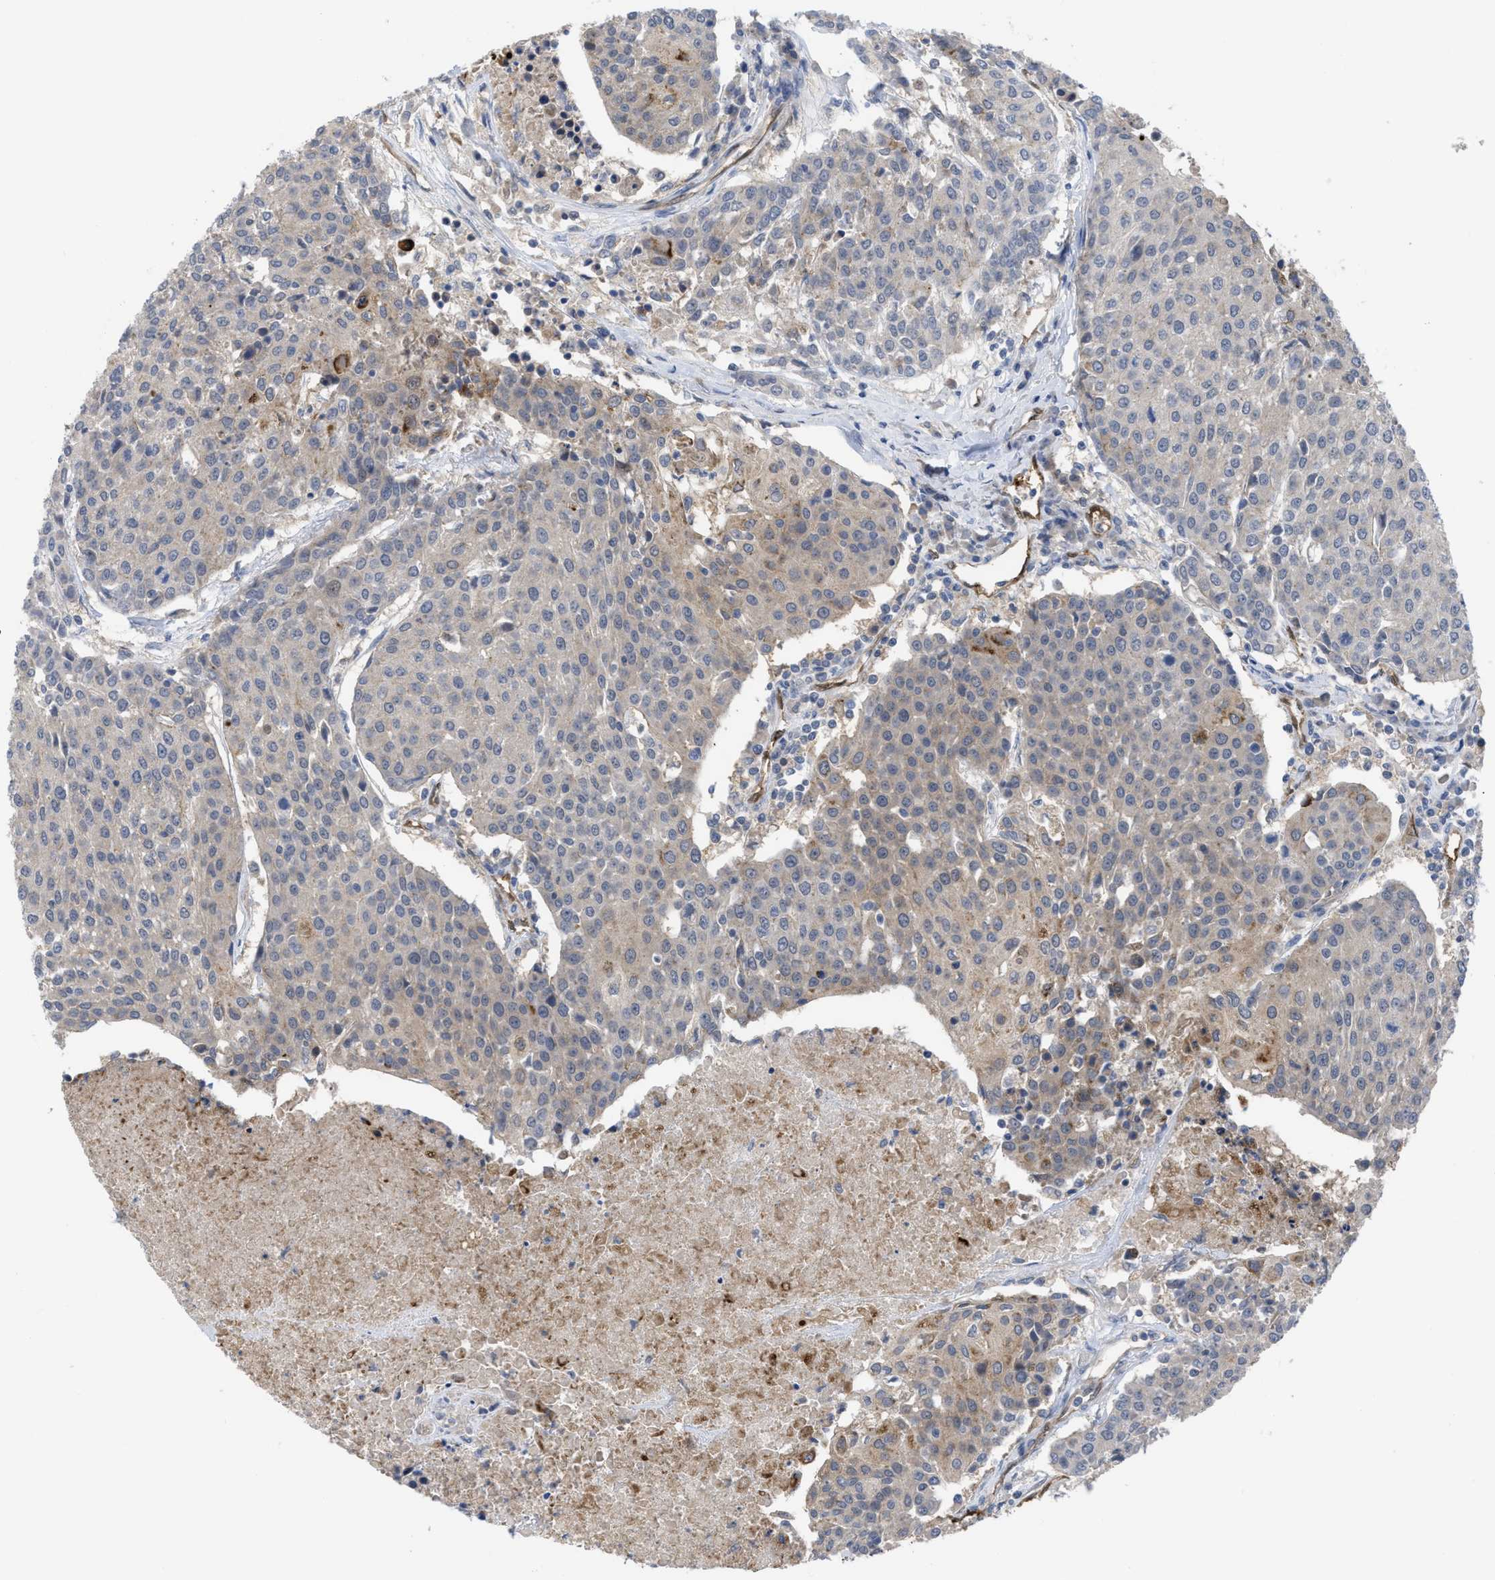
{"staining": {"intensity": "weak", "quantity": "<25%", "location": "cytoplasmic/membranous"}, "tissue": "urothelial cancer", "cell_type": "Tumor cells", "image_type": "cancer", "snomed": [{"axis": "morphology", "description": "Urothelial carcinoma, High grade"}, {"axis": "topography", "description": "Urinary bladder"}], "caption": "This histopathology image is of urothelial cancer stained with immunohistochemistry (IHC) to label a protein in brown with the nuclei are counter-stained blue. There is no staining in tumor cells.", "gene": "LDAF1", "patient": {"sex": "female", "age": 85}}